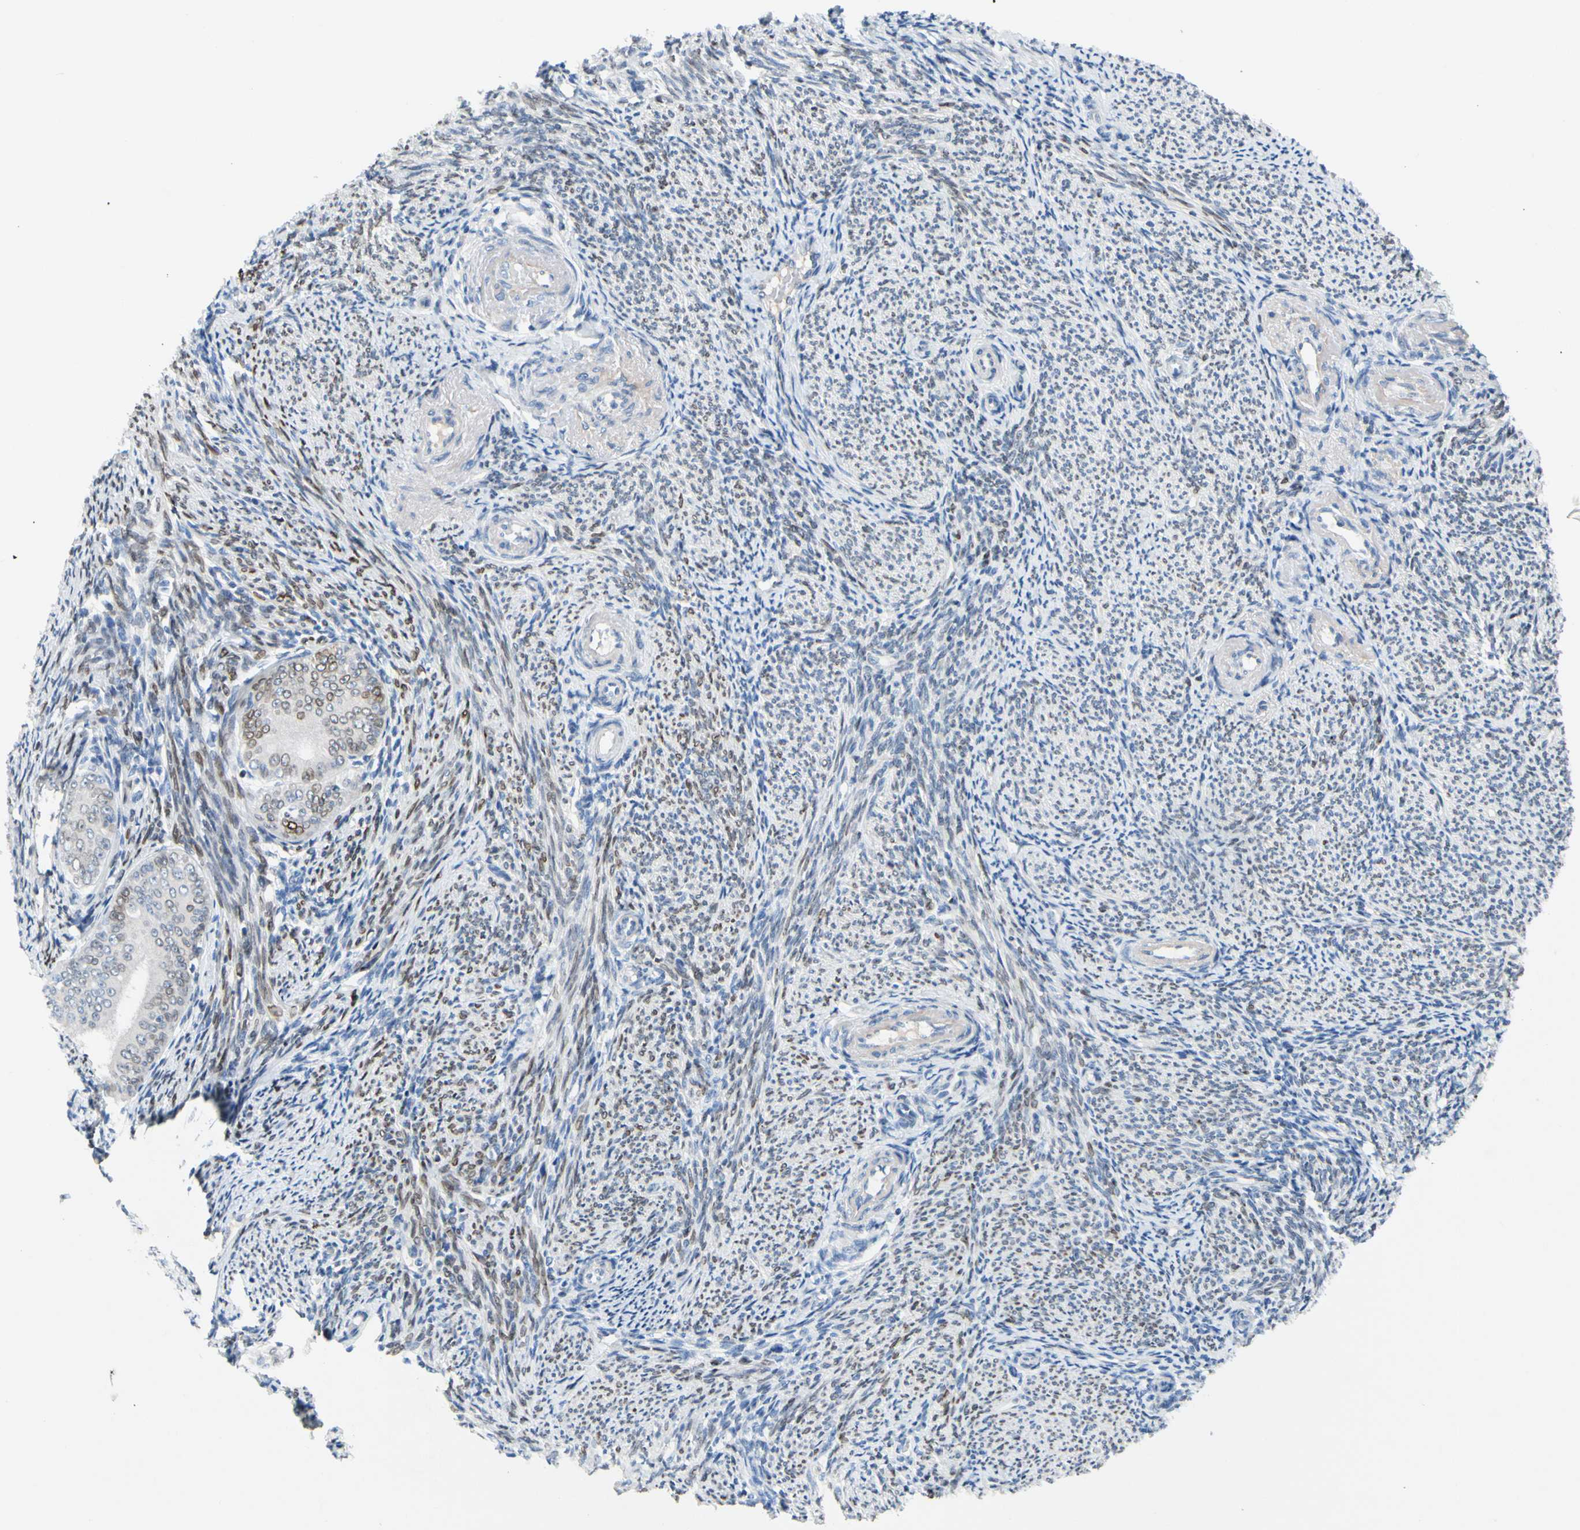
{"staining": {"intensity": "moderate", "quantity": "<25%", "location": "cytoplasmic/membranous,nuclear"}, "tissue": "endometrial cancer", "cell_type": "Tumor cells", "image_type": "cancer", "snomed": [{"axis": "morphology", "description": "Adenocarcinoma, NOS"}, {"axis": "topography", "description": "Endometrium"}], "caption": "This histopathology image exhibits immunohistochemistry staining of human endometrial adenocarcinoma, with low moderate cytoplasmic/membranous and nuclear positivity in about <25% of tumor cells.", "gene": "ZNF132", "patient": {"sex": "female", "age": 63}}